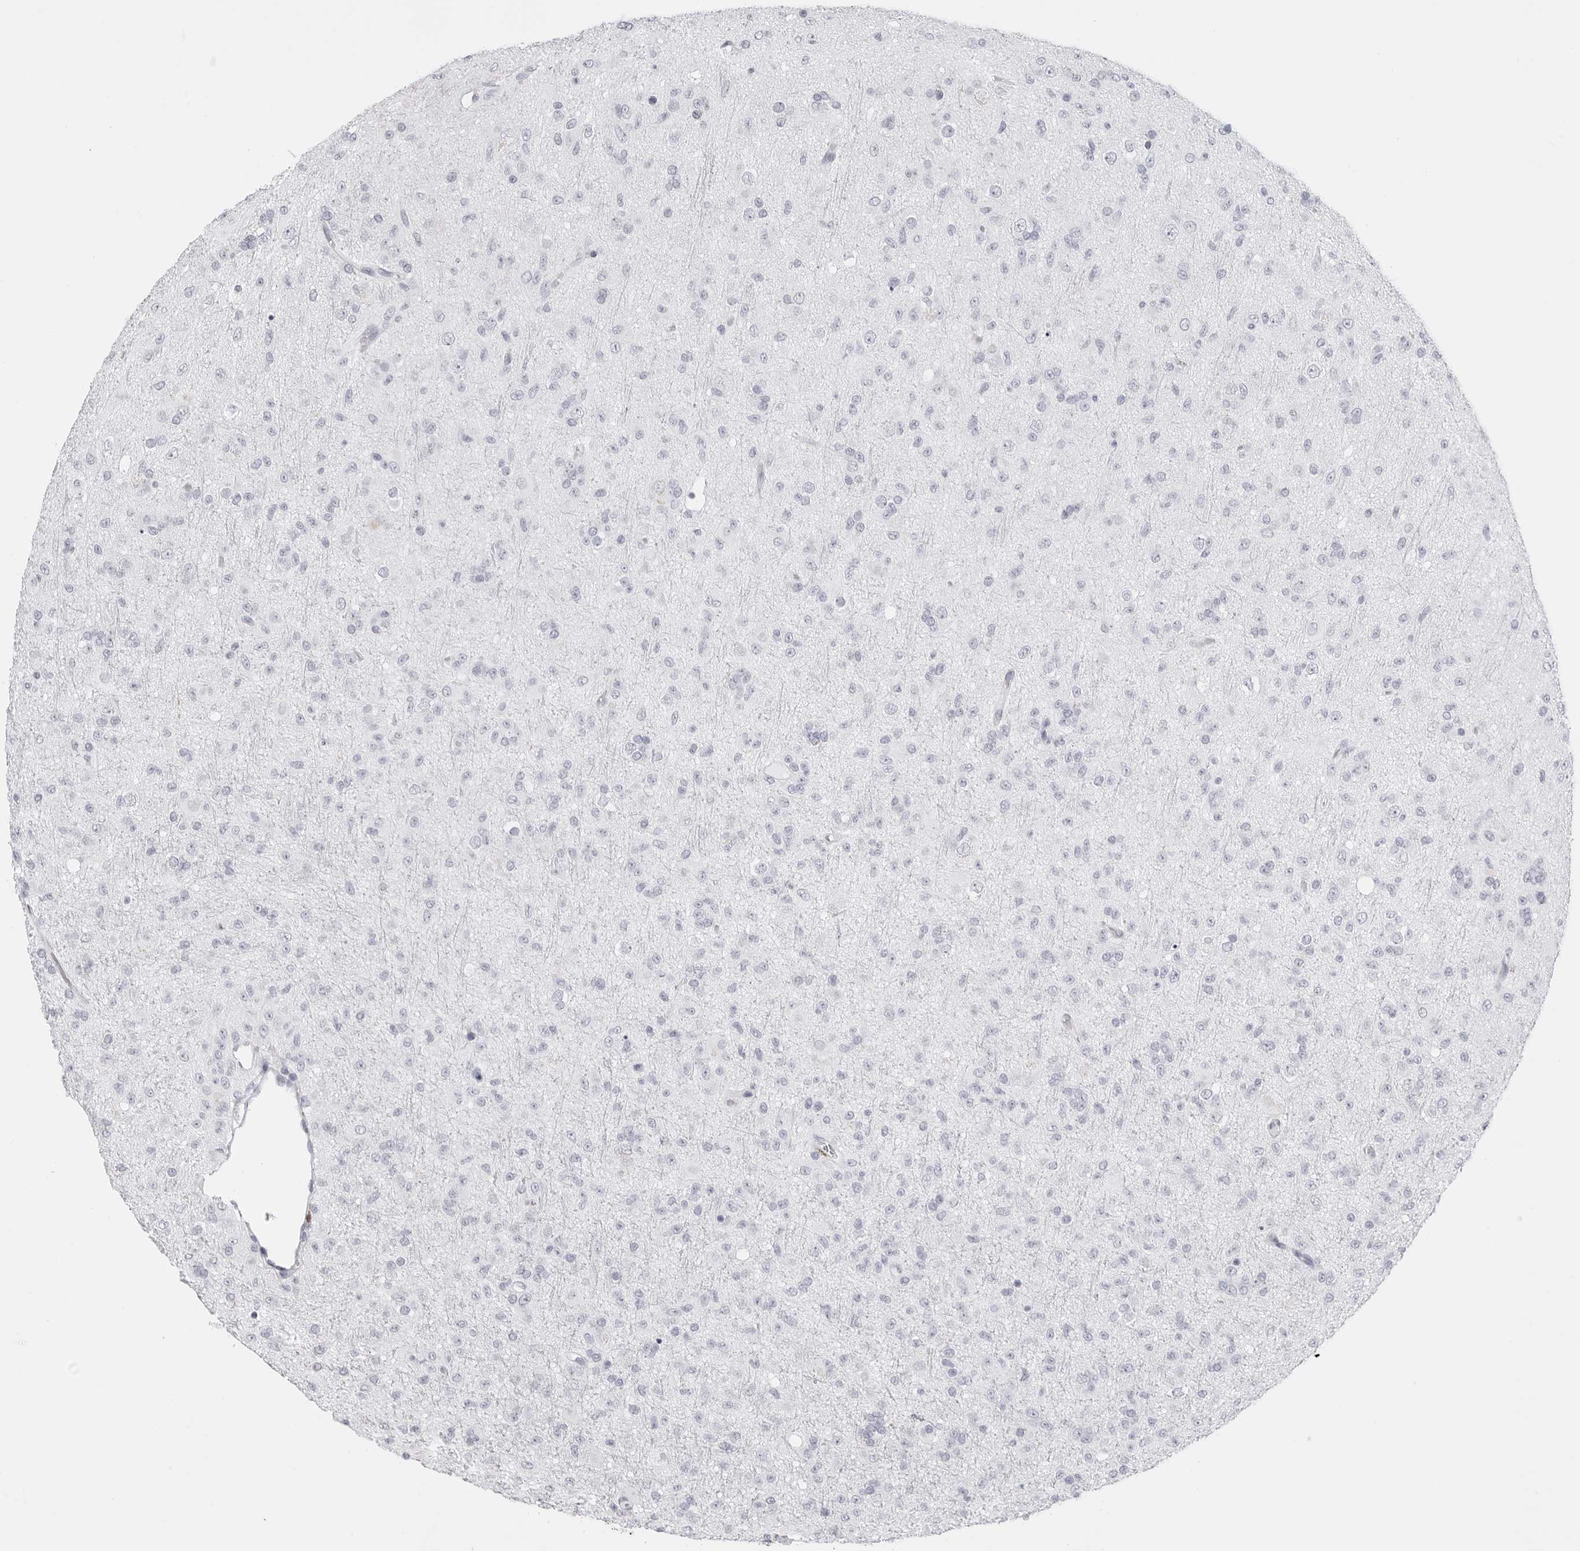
{"staining": {"intensity": "negative", "quantity": "none", "location": "none"}, "tissue": "glioma", "cell_type": "Tumor cells", "image_type": "cancer", "snomed": [{"axis": "morphology", "description": "Glioma, malignant, Low grade"}, {"axis": "topography", "description": "Brain"}], "caption": "Tumor cells show no significant protein staining in glioma.", "gene": "TSSK1B", "patient": {"sex": "male", "age": 65}}